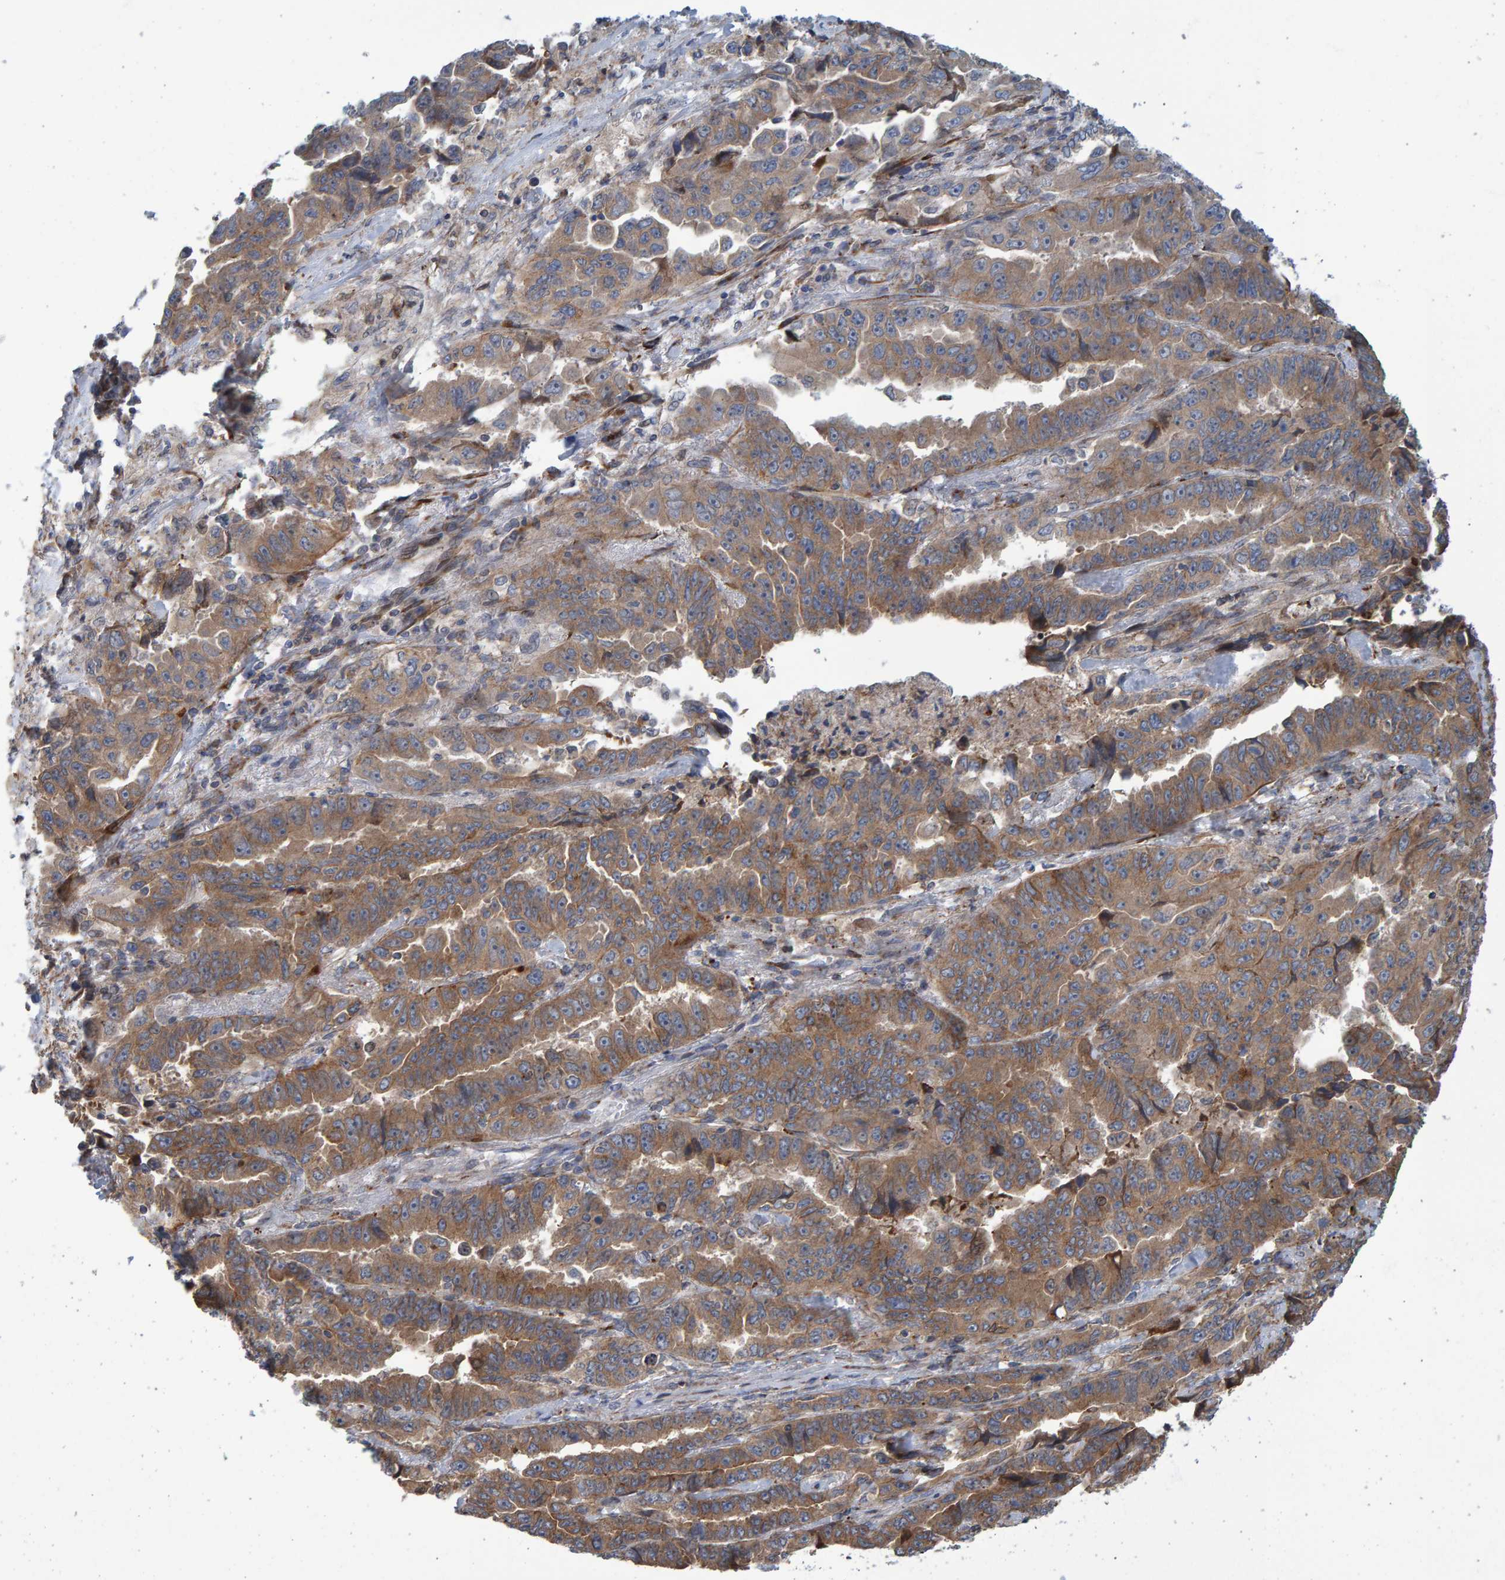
{"staining": {"intensity": "moderate", "quantity": ">75%", "location": "cytoplasmic/membranous"}, "tissue": "lung cancer", "cell_type": "Tumor cells", "image_type": "cancer", "snomed": [{"axis": "morphology", "description": "Adenocarcinoma, NOS"}, {"axis": "topography", "description": "Lung"}], "caption": "Immunohistochemistry (IHC) photomicrograph of neoplastic tissue: lung cancer stained using immunohistochemistry shows medium levels of moderate protein expression localized specifically in the cytoplasmic/membranous of tumor cells, appearing as a cytoplasmic/membranous brown color.", "gene": "LRBA", "patient": {"sex": "female", "age": 51}}